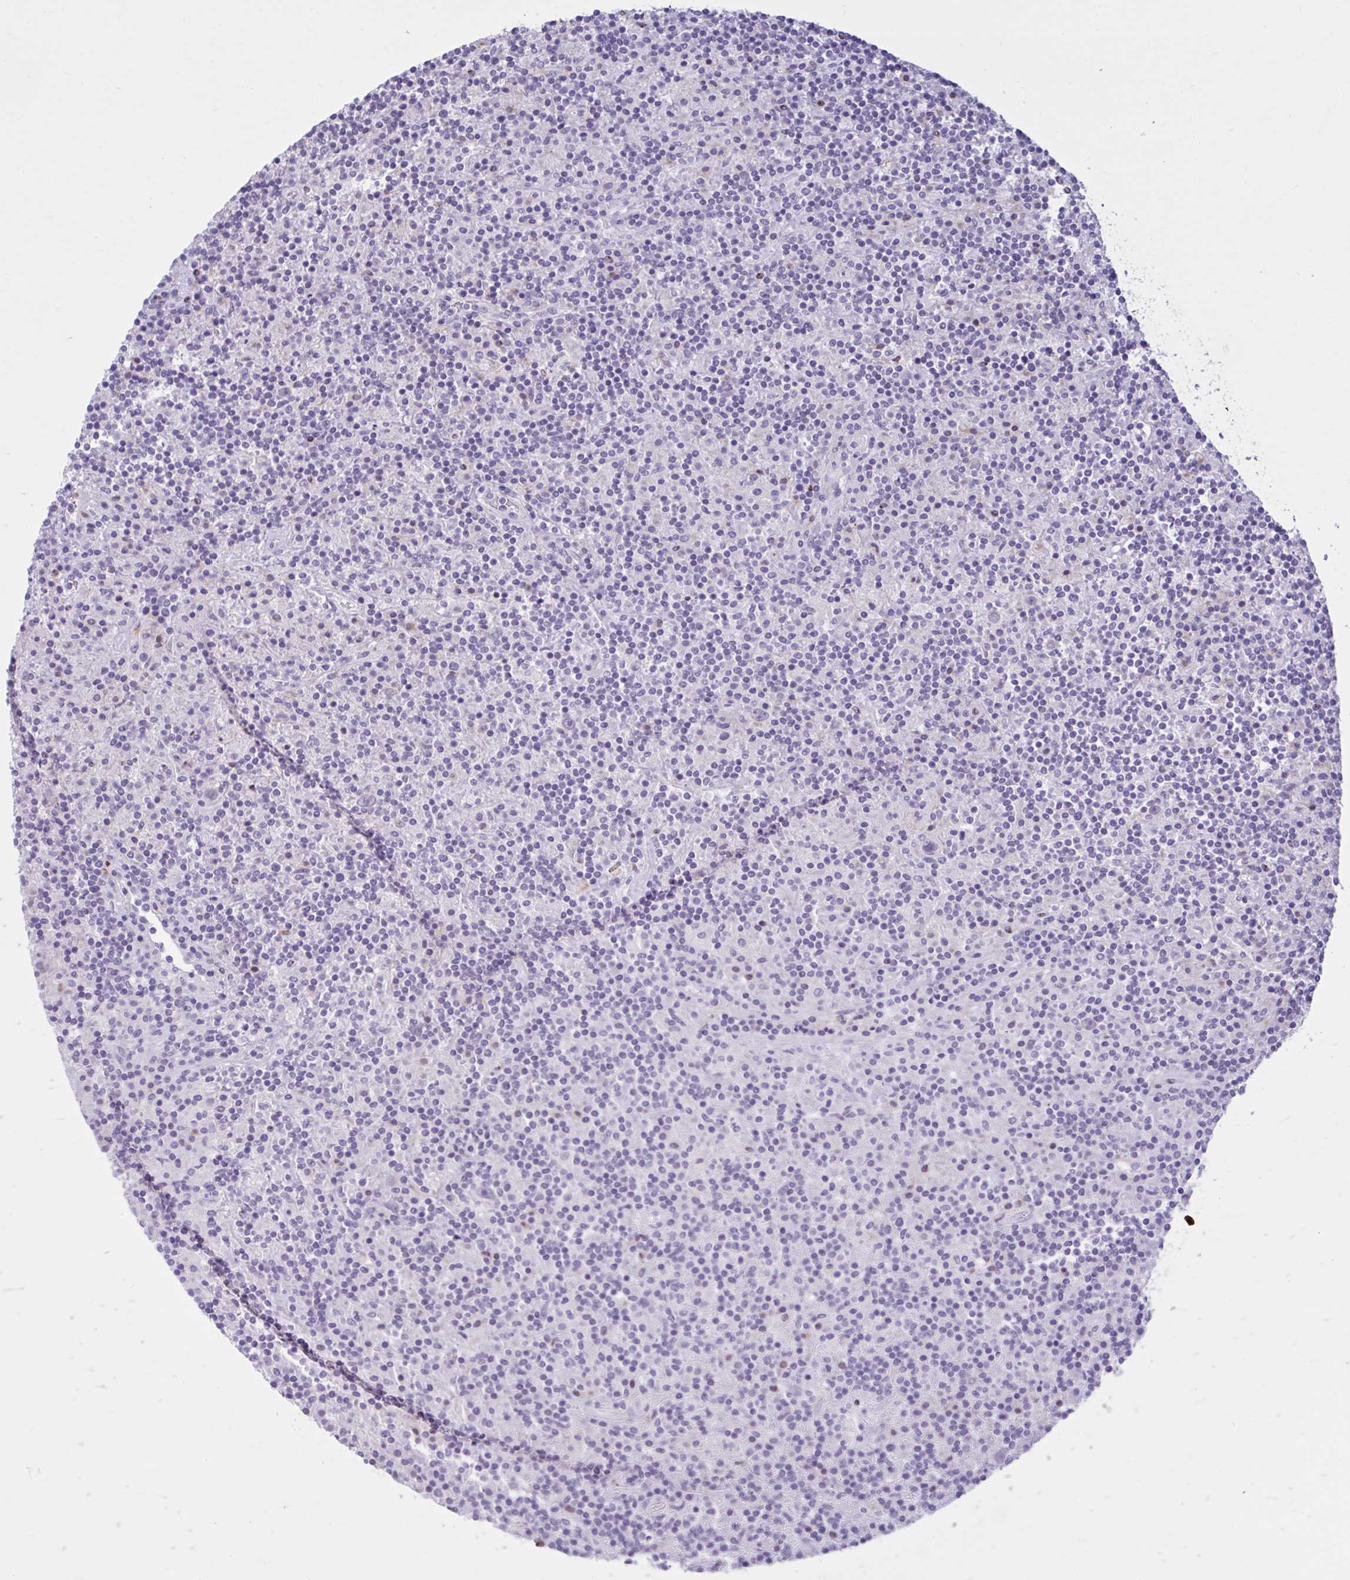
{"staining": {"intensity": "negative", "quantity": "none", "location": "none"}, "tissue": "lymphoma", "cell_type": "Tumor cells", "image_type": "cancer", "snomed": [{"axis": "morphology", "description": "Hodgkin's disease, NOS"}, {"axis": "topography", "description": "Lymph node"}], "caption": "Immunohistochemical staining of lymphoma exhibits no significant positivity in tumor cells.", "gene": "CEP120", "patient": {"sex": "male", "age": 70}}